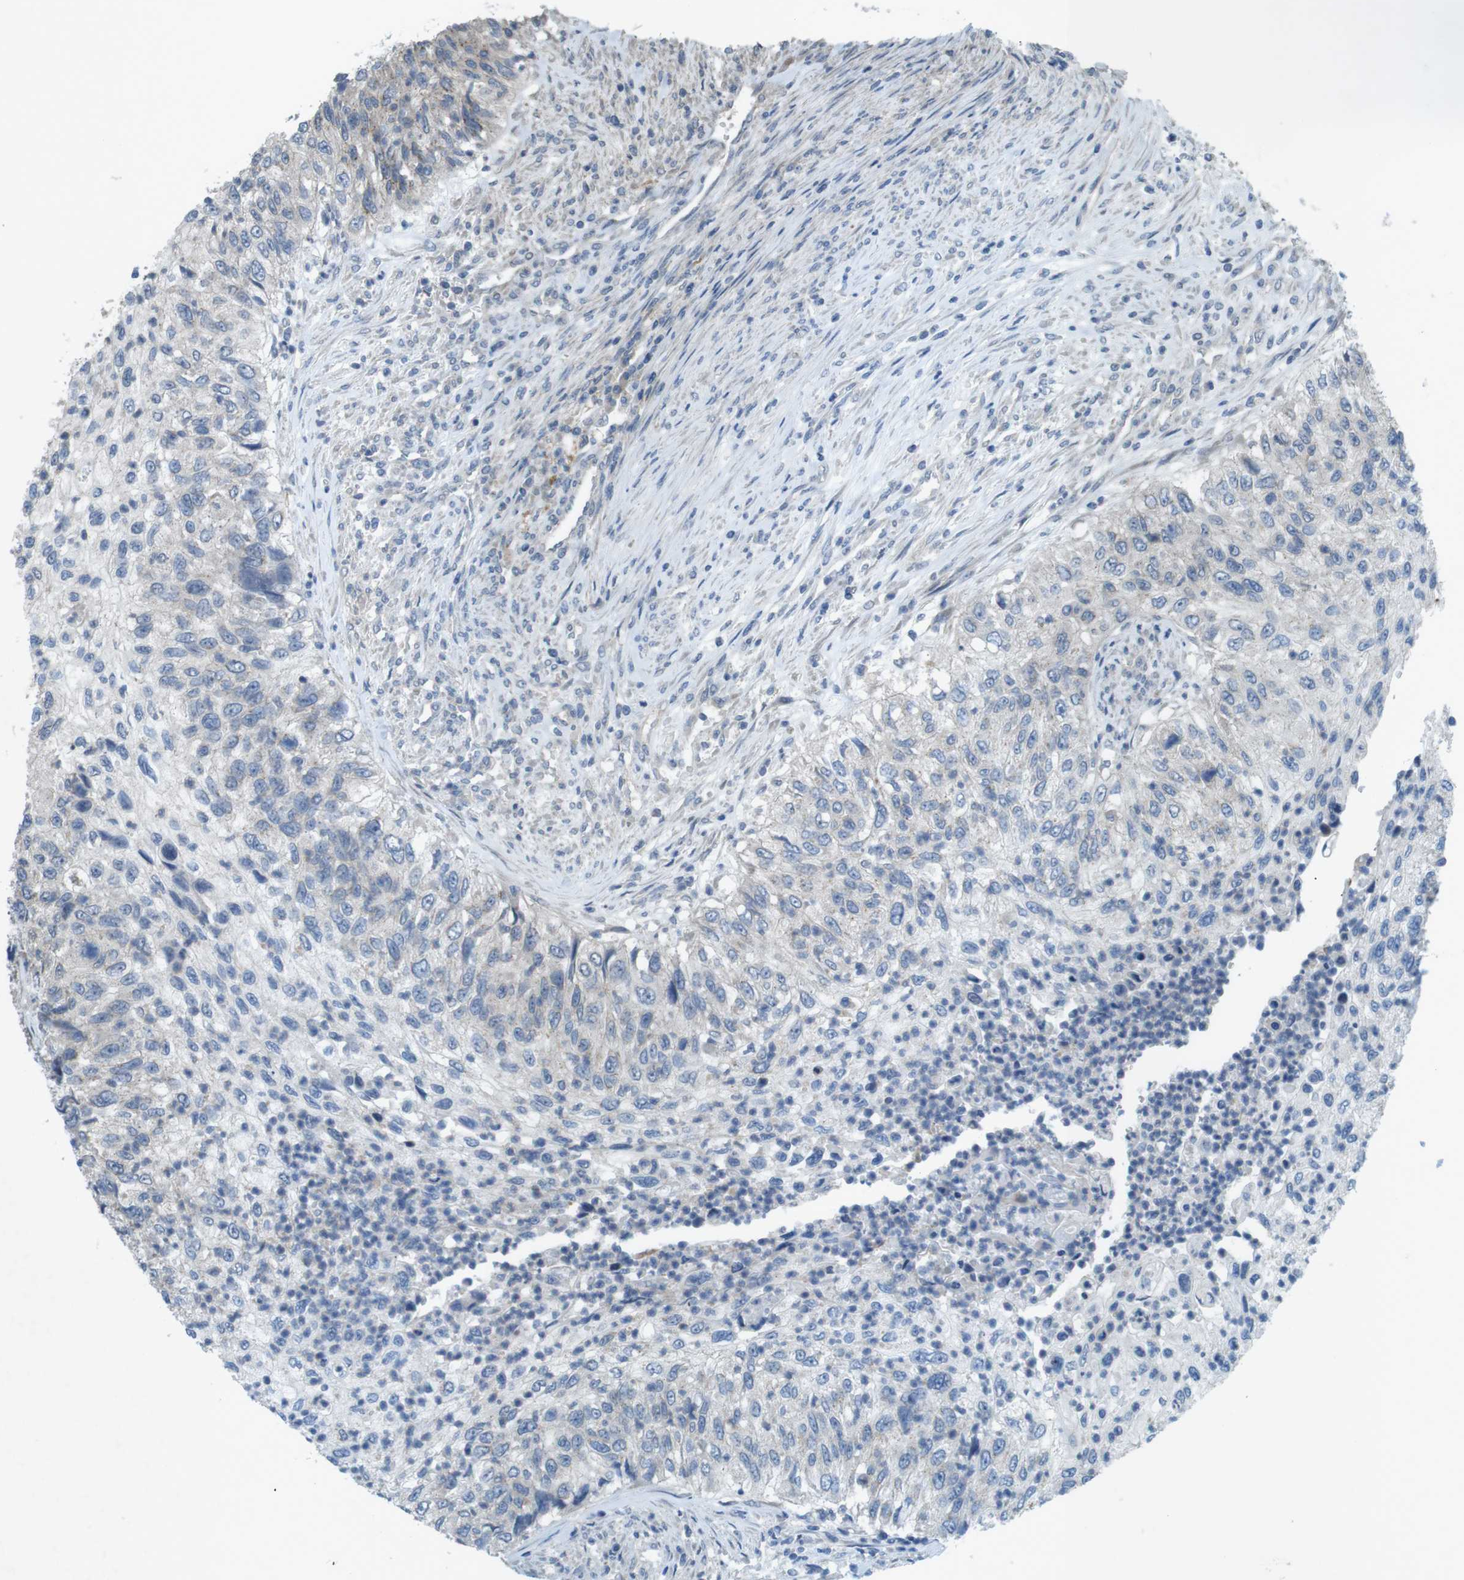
{"staining": {"intensity": "negative", "quantity": "none", "location": "none"}, "tissue": "urothelial cancer", "cell_type": "Tumor cells", "image_type": "cancer", "snomed": [{"axis": "morphology", "description": "Urothelial carcinoma, High grade"}, {"axis": "topography", "description": "Urinary bladder"}], "caption": "High power microscopy image of an IHC histopathology image of urothelial cancer, revealing no significant positivity in tumor cells.", "gene": "TYW1", "patient": {"sex": "female", "age": 60}}